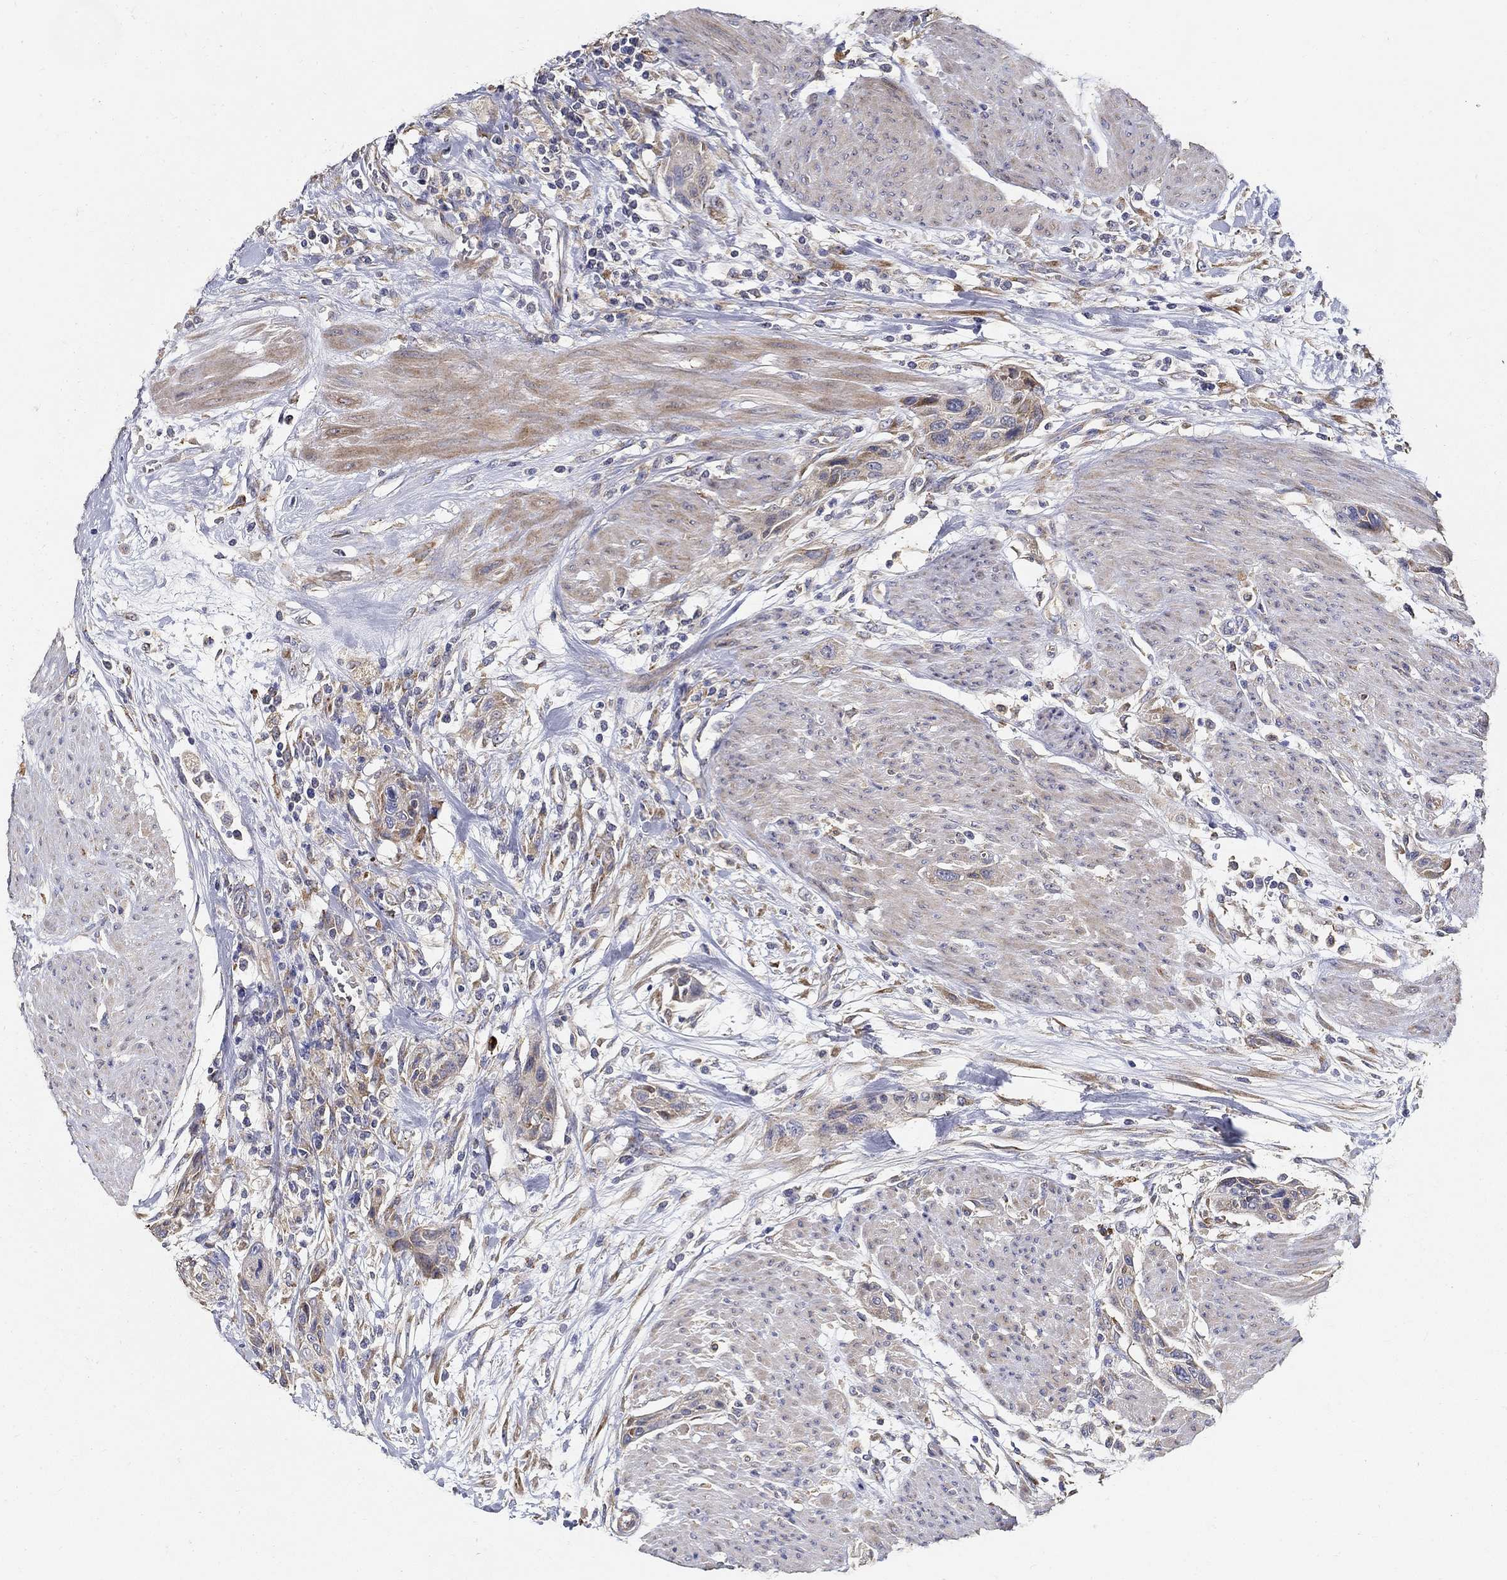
{"staining": {"intensity": "moderate", "quantity": "25%-75%", "location": "cytoplasmic/membranous"}, "tissue": "urothelial cancer", "cell_type": "Tumor cells", "image_type": "cancer", "snomed": [{"axis": "morphology", "description": "Urothelial carcinoma, High grade"}, {"axis": "topography", "description": "Urinary bladder"}], "caption": "Immunohistochemical staining of human urothelial cancer shows moderate cytoplasmic/membranous protein staining in about 25%-75% of tumor cells.", "gene": "EMILIN3", "patient": {"sex": "male", "age": 35}}